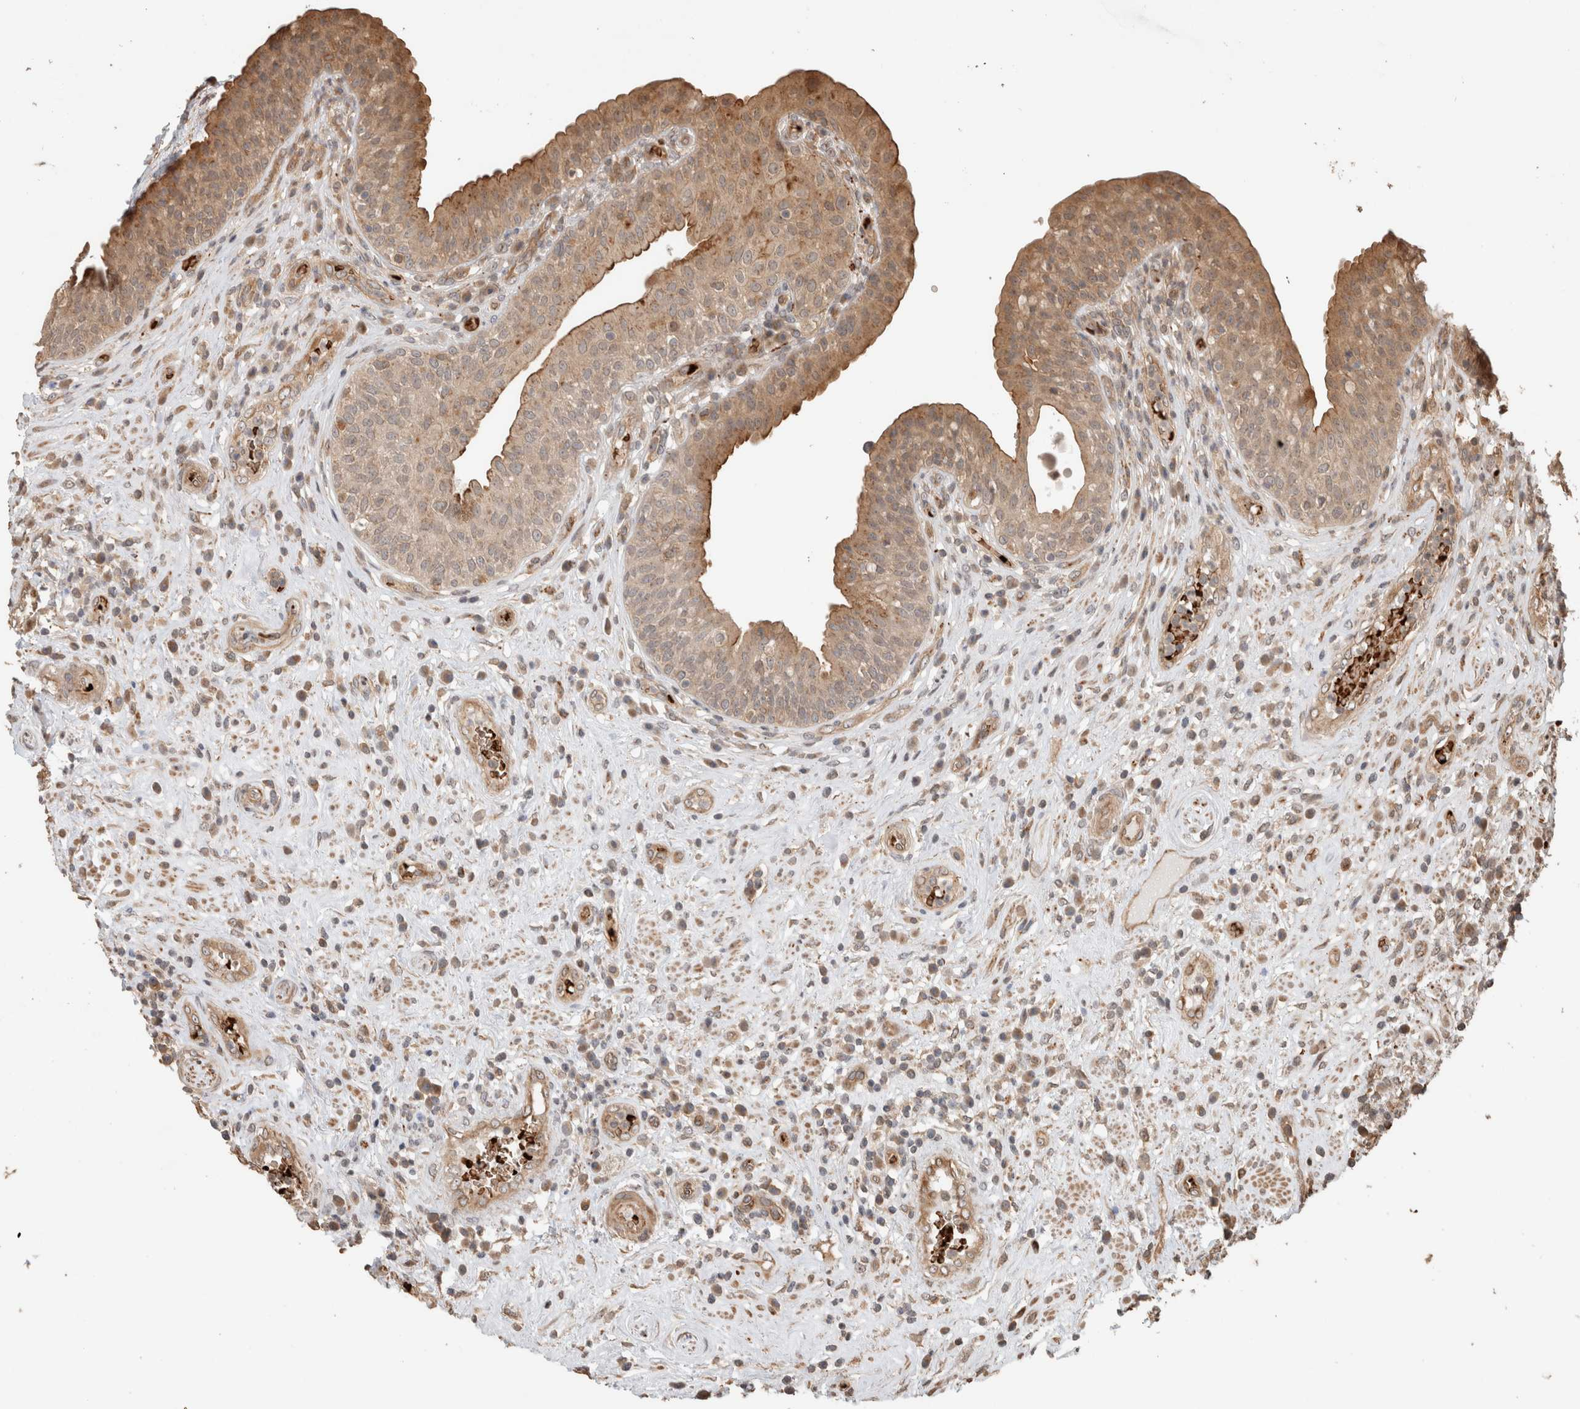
{"staining": {"intensity": "moderate", "quantity": ">75%", "location": "cytoplasmic/membranous"}, "tissue": "urinary bladder", "cell_type": "Urothelial cells", "image_type": "normal", "snomed": [{"axis": "morphology", "description": "Normal tissue, NOS"}, {"axis": "topography", "description": "Urinary bladder"}], "caption": "Urothelial cells show medium levels of moderate cytoplasmic/membranous staining in approximately >75% of cells in normal urinary bladder. The protein is shown in brown color, while the nuclei are stained blue.", "gene": "OTUD6B", "patient": {"sex": "female", "age": 62}}